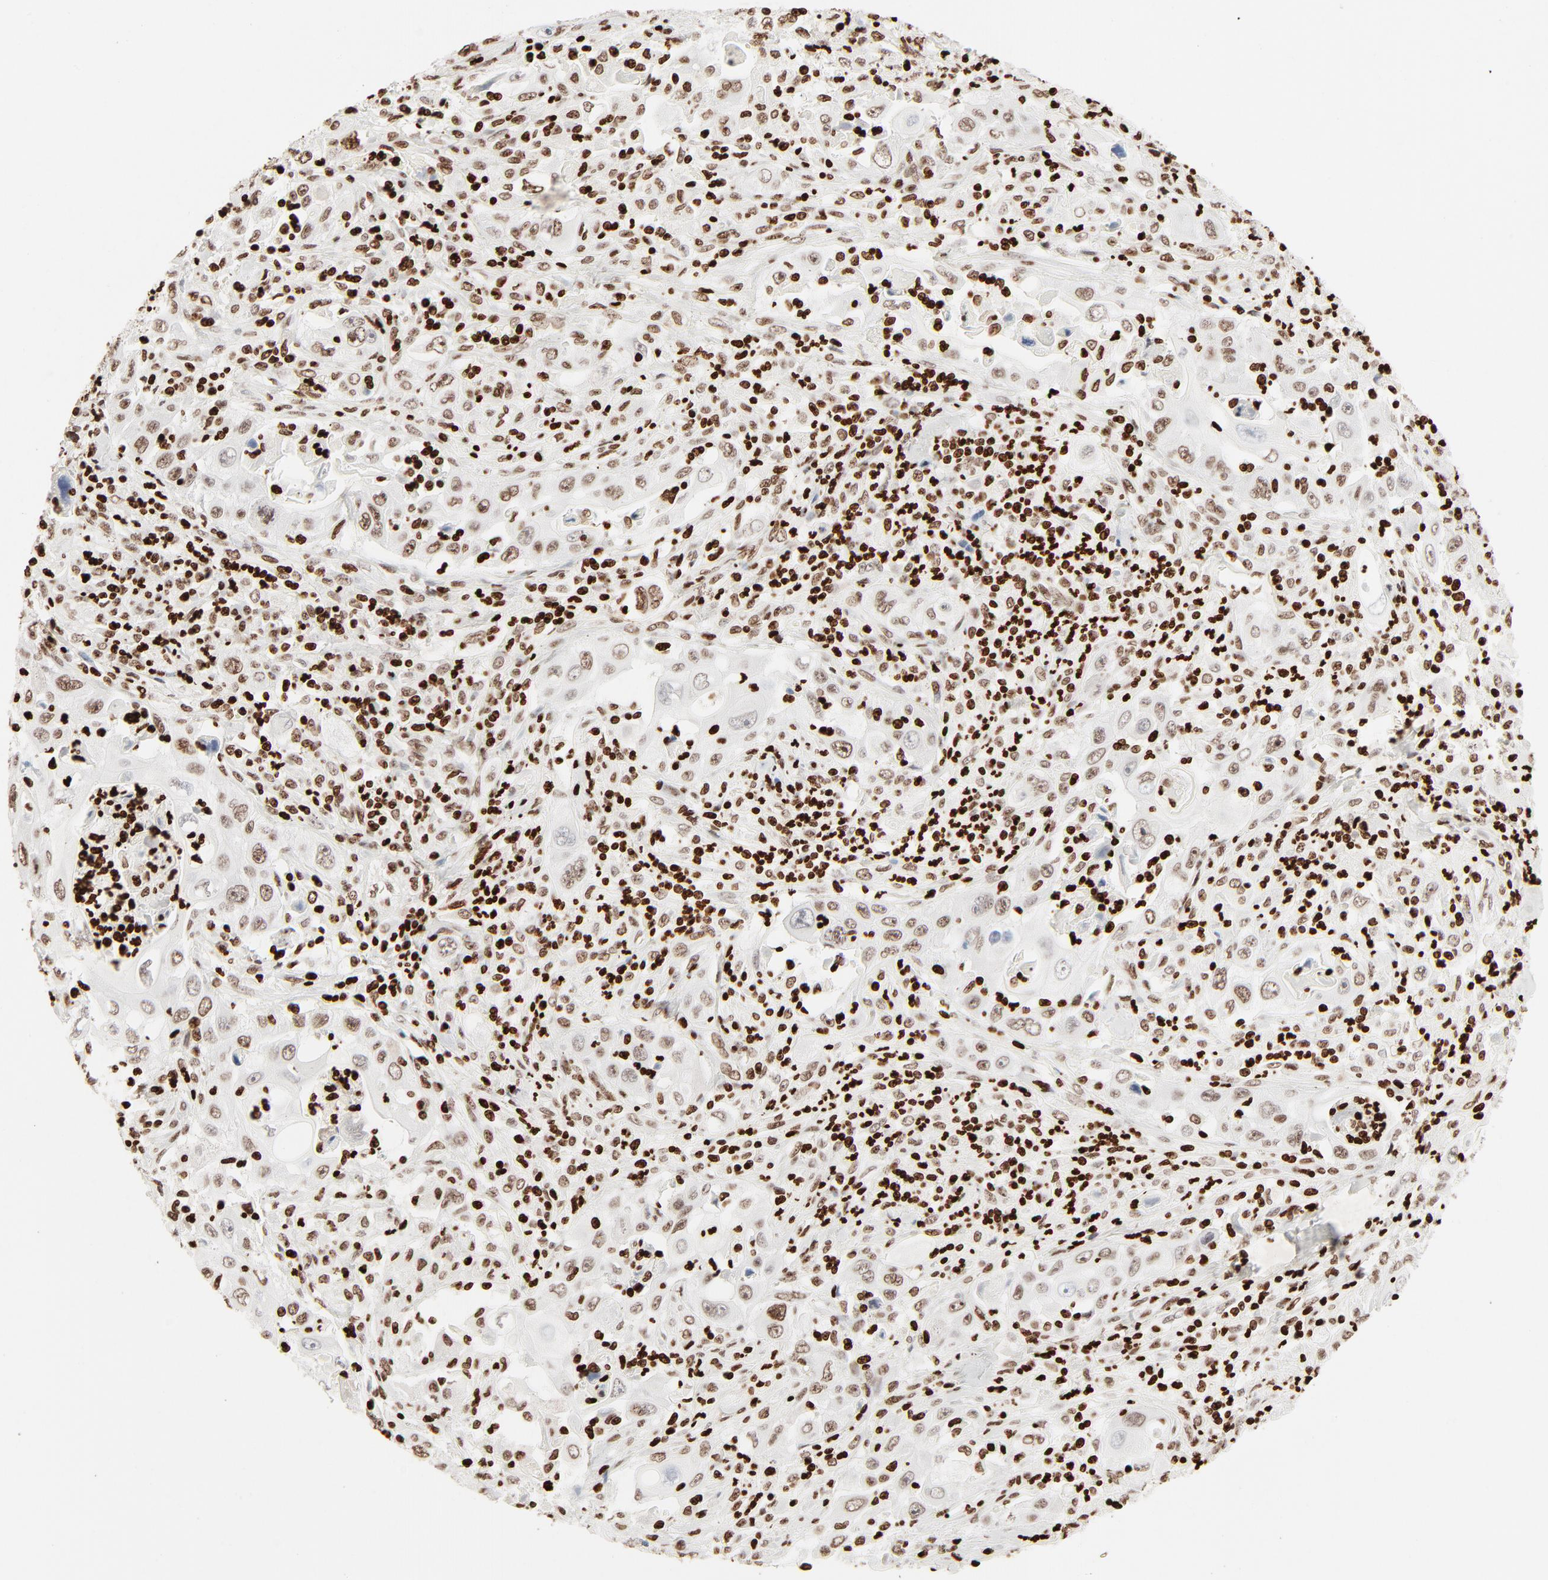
{"staining": {"intensity": "moderate", "quantity": ">75%", "location": "nuclear"}, "tissue": "pancreatic cancer", "cell_type": "Tumor cells", "image_type": "cancer", "snomed": [{"axis": "morphology", "description": "Adenocarcinoma, NOS"}, {"axis": "topography", "description": "Pancreas"}], "caption": "Pancreatic cancer (adenocarcinoma) stained with a protein marker reveals moderate staining in tumor cells.", "gene": "HMGB2", "patient": {"sex": "male", "age": 70}}